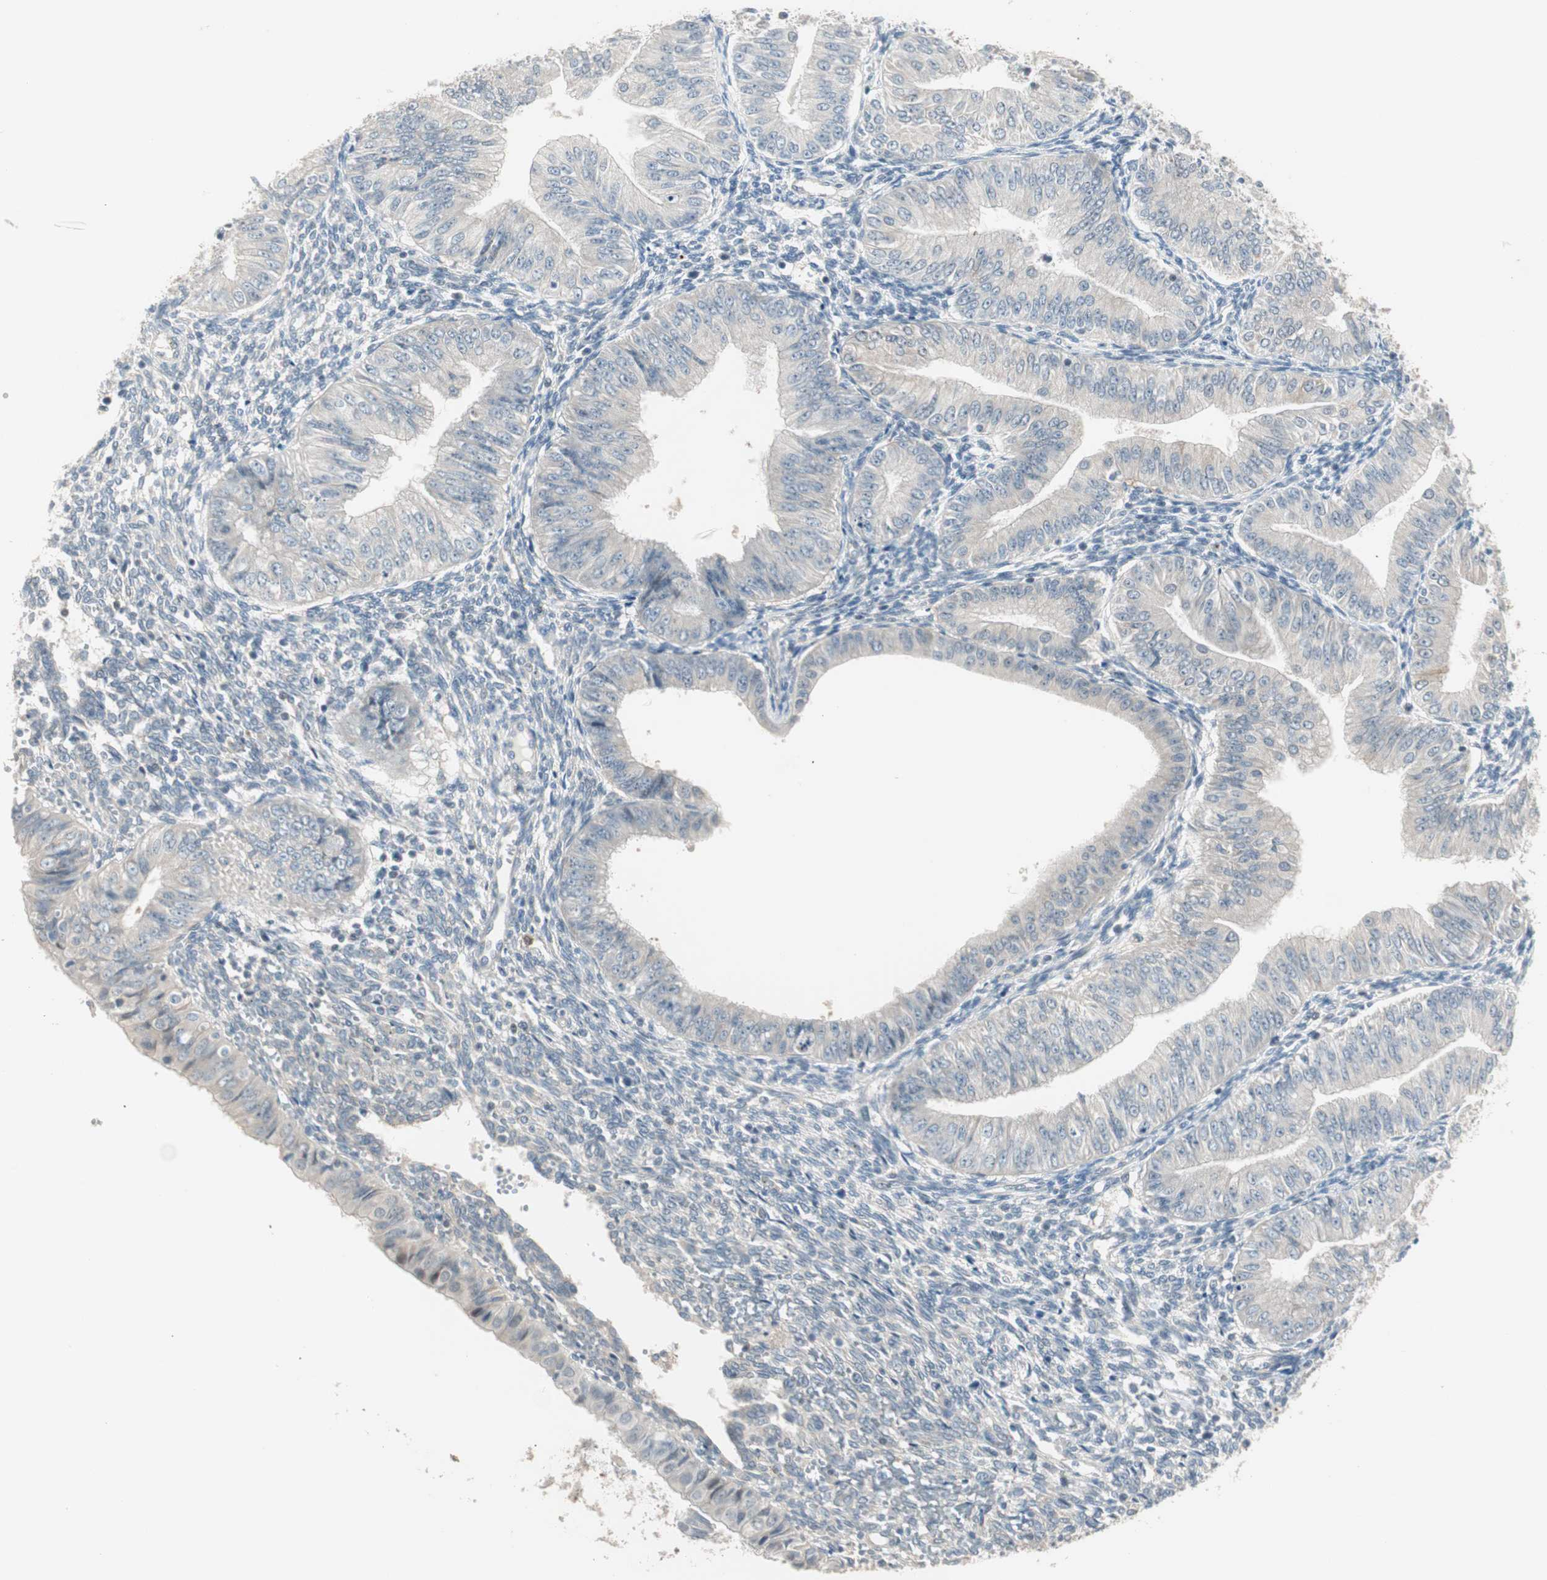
{"staining": {"intensity": "negative", "quantity": "none", "location": "none"}, "tissue": "endometrial cancer", "cell_type": "Tumor cells", "image_type": "cancer", "snomed": [{"axis": "morphology", "description": "Normal tissue, NOS"}, {"axis": "morphology", "description": "Adenocarcinoma, NOS"}, {"axis": "topography", "description": "Endometrium"}], "caption": "This is an IHC micrograph of human endometrial adenocarcinoma. There is no staining in tumor cells.", "gene": "PDZK1", "patient": {"sex": "female", "age": 53}}